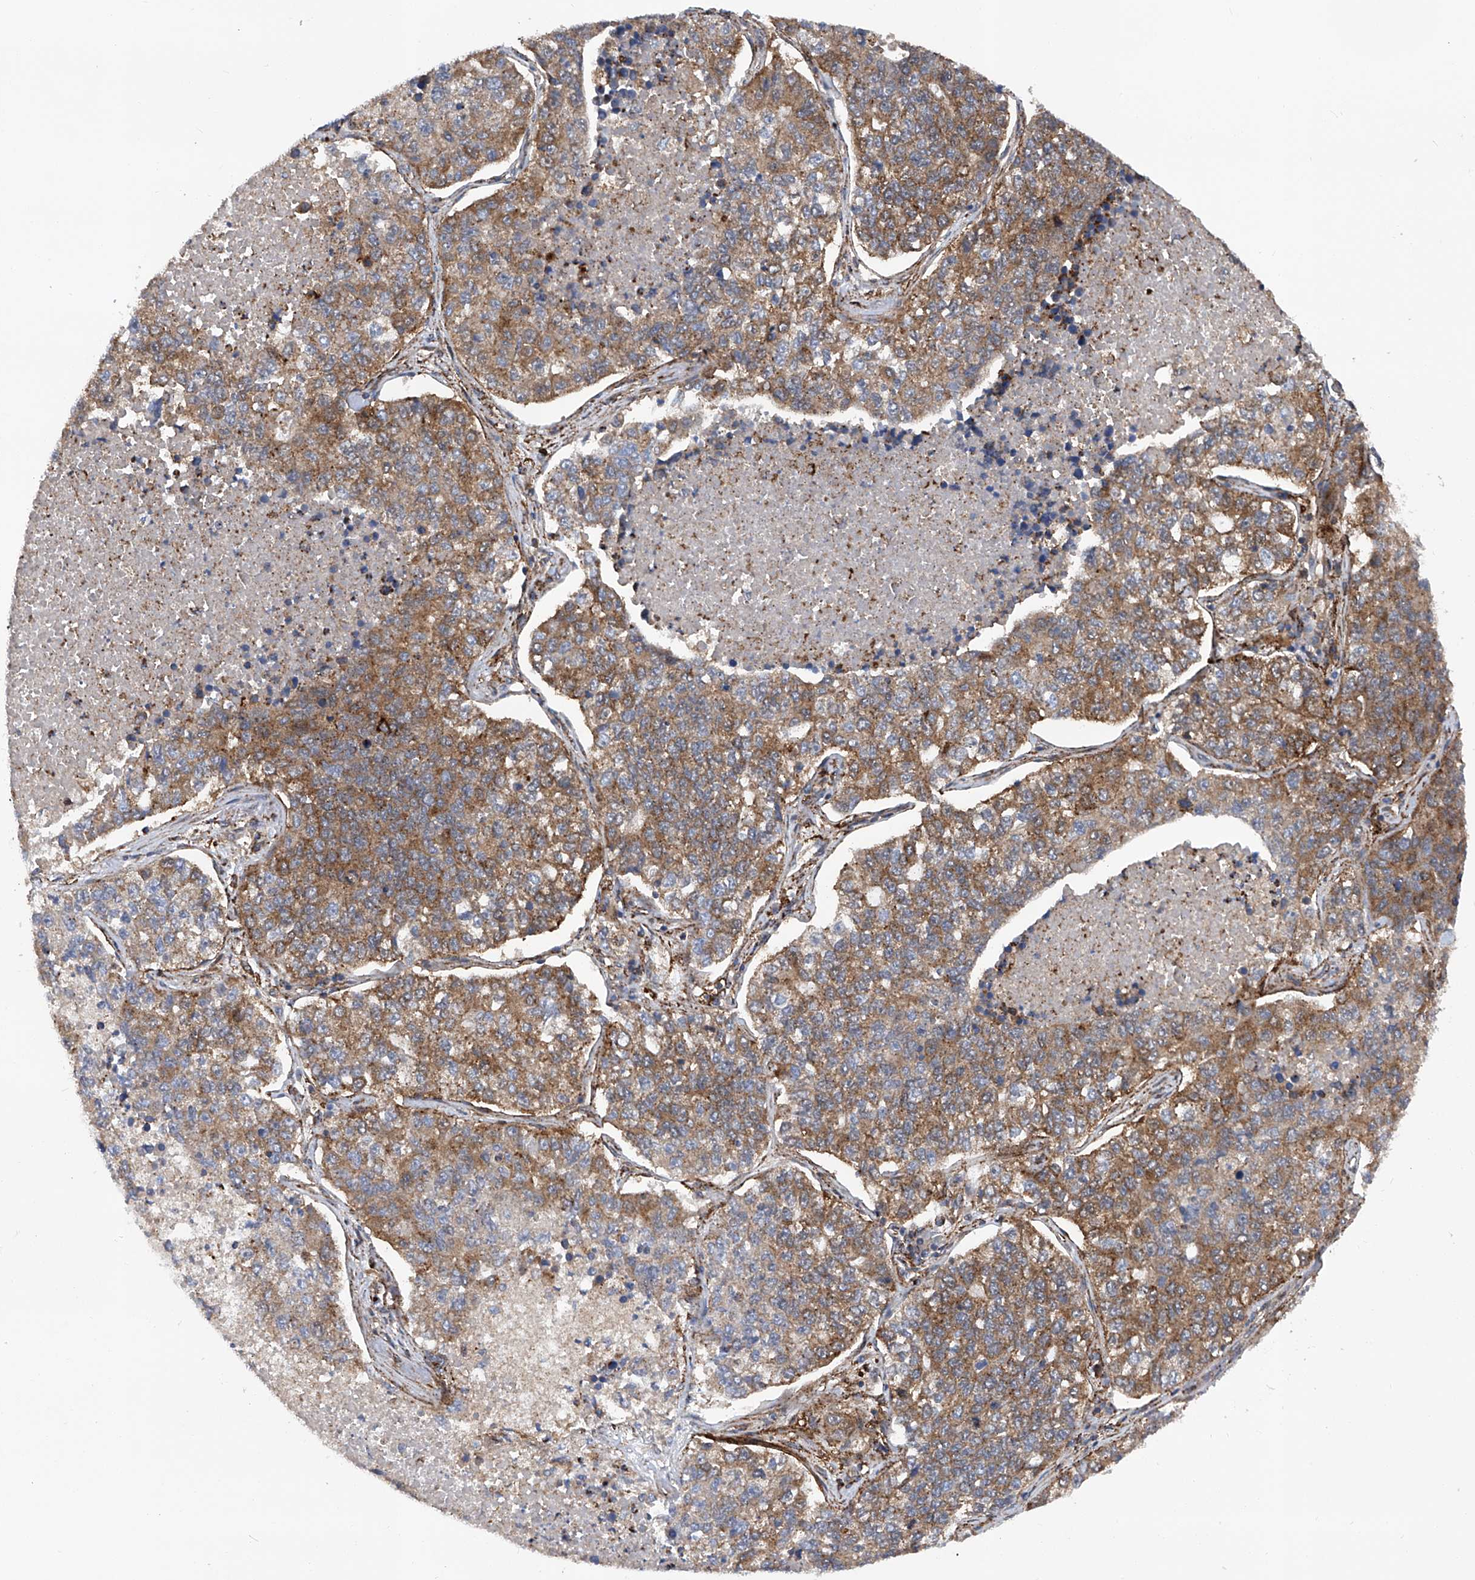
{"staining": {"intensity": "moderate", "quantity": ">75%", "location": "cytoplasmic/membranous"}, "tissue": "lung cancer", "cell_type": "Tumor cells", "image_type": "cancer", "snomed": [{"axis": "morphology", "description": "Adenocarcinoma, NOS"}, {"axis": "topography", "description": "Lung"}], "caption": "An IHC micrograph of neoplastic tissue is shown. Protein staining in brown shows moderate cytoplasmic/membranous positivity in lung cancer (adenocarcinoma) within tumor cells. Using DAB (3,3'-diaminobenzidine) (brown) and hematoxylin (blue) stains, captured at high magnification using brightfield microscopy.", "gene": "SMAP1", "patient": {"sex": "male", "age": 49}}